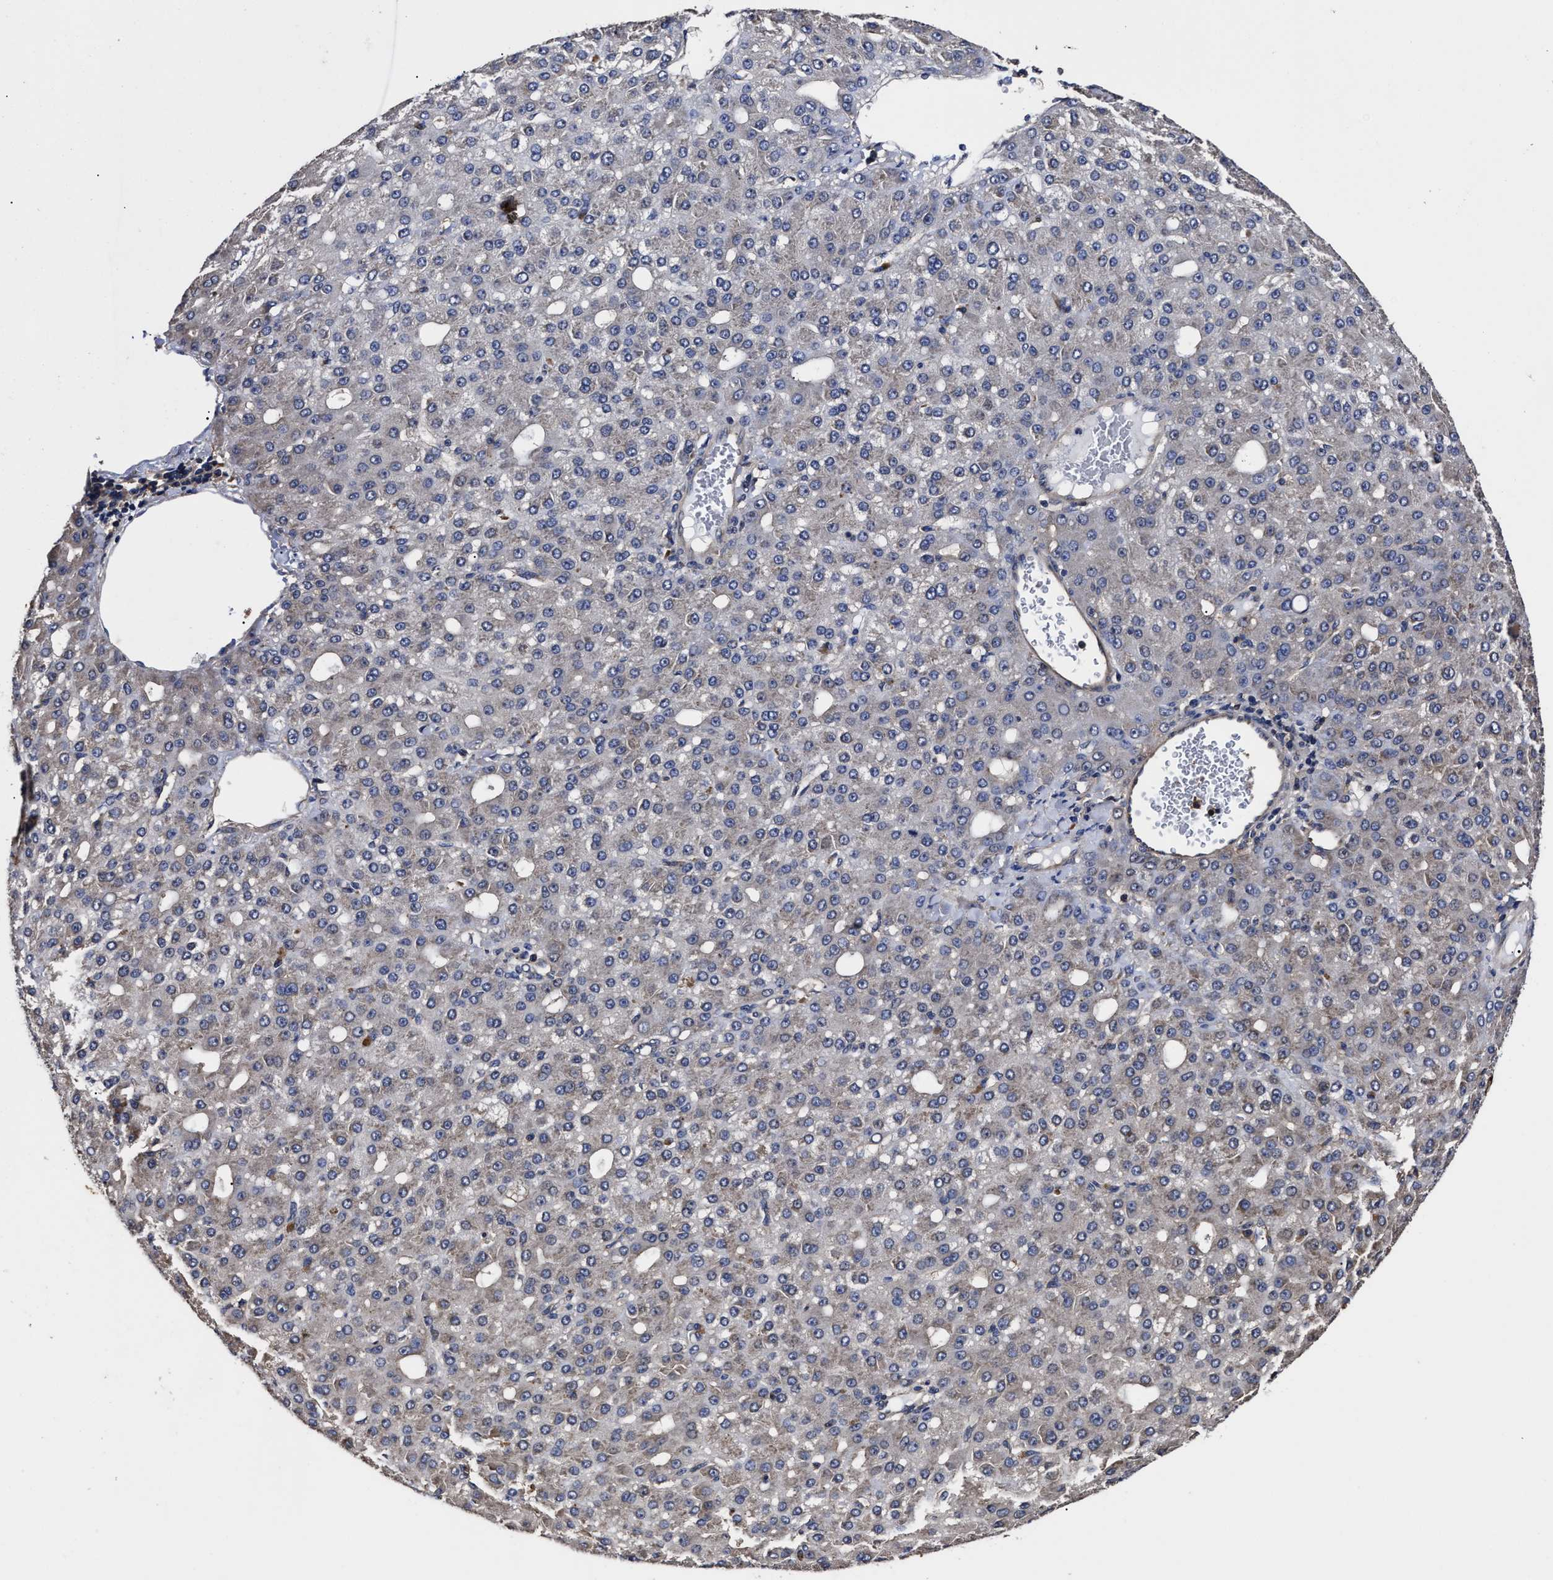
{"staining": {"intensity": "negative", "quantity": "none", "location": "none"}, "tissue": "liver cancer", "cell_type": "Tumor cells", "image_type": "cancer", "snomed": [{"axis": "morphology", "description": "Carcinoma, Hepatocellular, NOS"}, {"axis": "topography", "description": "Liver"}], "caption": "A high-resolution image shows immunohistochemistry (IHC) staining of hepatocellular carcinoma (liver), which reveals no significant staining in tumor cells. Nuclei are stained in blue.", "gene": "AVEN", "patient": {"sex": "male", "age": 67}}